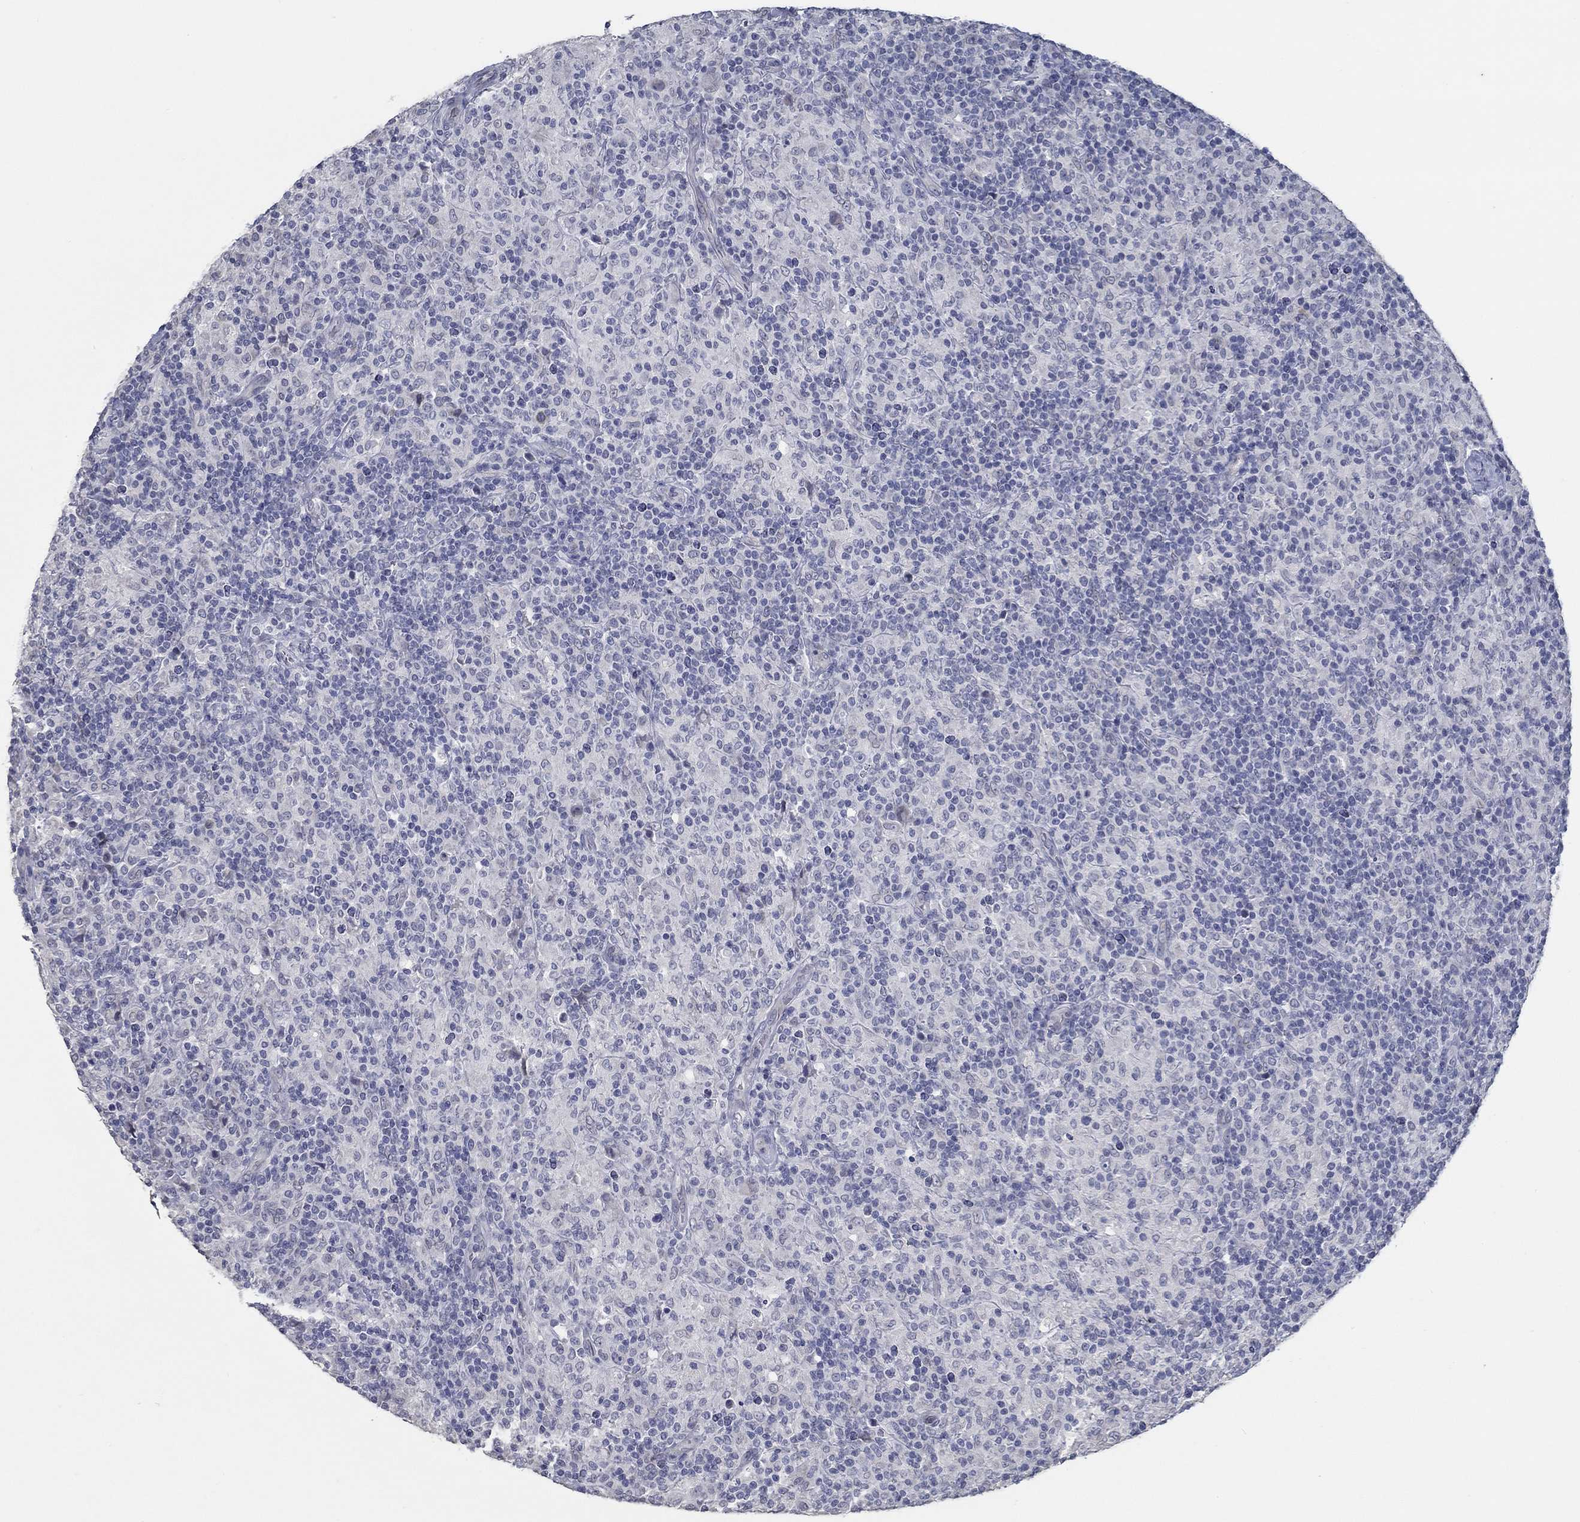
{"staining": {"intensity": "negative", "quantity": "none", "location": "none"}, "tissue": "lymphoma", "cell_type": "Tumor cells", "image_type": "cancer", "snomed": [{"axis": "morphology", "description": "Hodgkin's disease, NOS"}, {"axis": "topography", "description": "Lymph node"}], "caption": "Immunohistochemical staining of human lymphoma exhibits no significant staining in tumor cells.", "gene": "NUP155", "patient": {"sex": "male", "age": 70}}